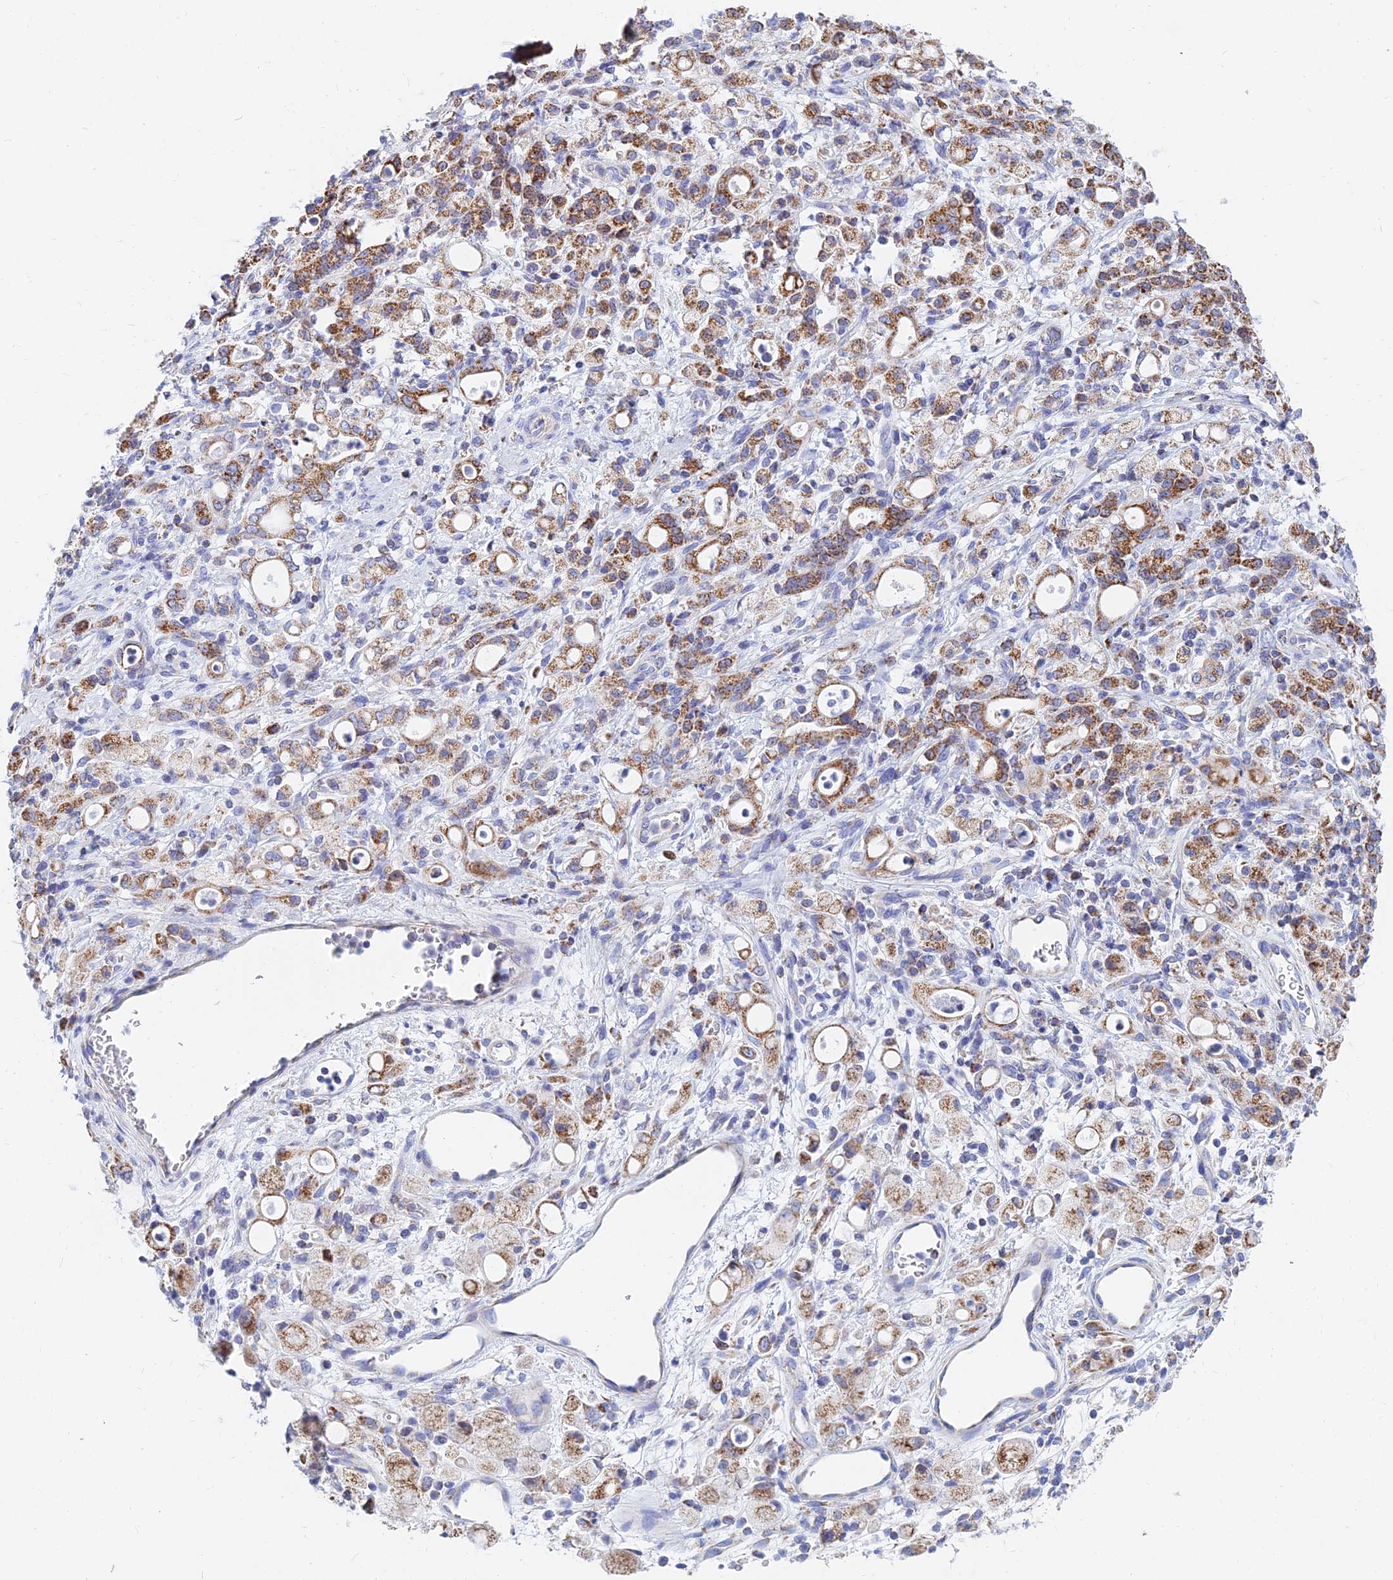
{"staining": {"intensity": "moderate", "quantity": ">75%", "location": "cytoplasmic/membranous"}, "tissue": "stomach cancer", "cell_type": "Tumor cells", "image_type": "cancer", "snomed": [{"axis": "morphology", "description": "Adenocarcinoma, NOS"}, {"axis": "topography", "description": "Stomach"}], "caption": "Immunohistochemistry (IHC) of human adenocarcinoma (stomach) reveals medium levels of moderate cytoplasmic/membranous expression in approximately >75% of tumor cells.", "gene": "MGST1", "patient": {"sex": "female", "age": 60}}